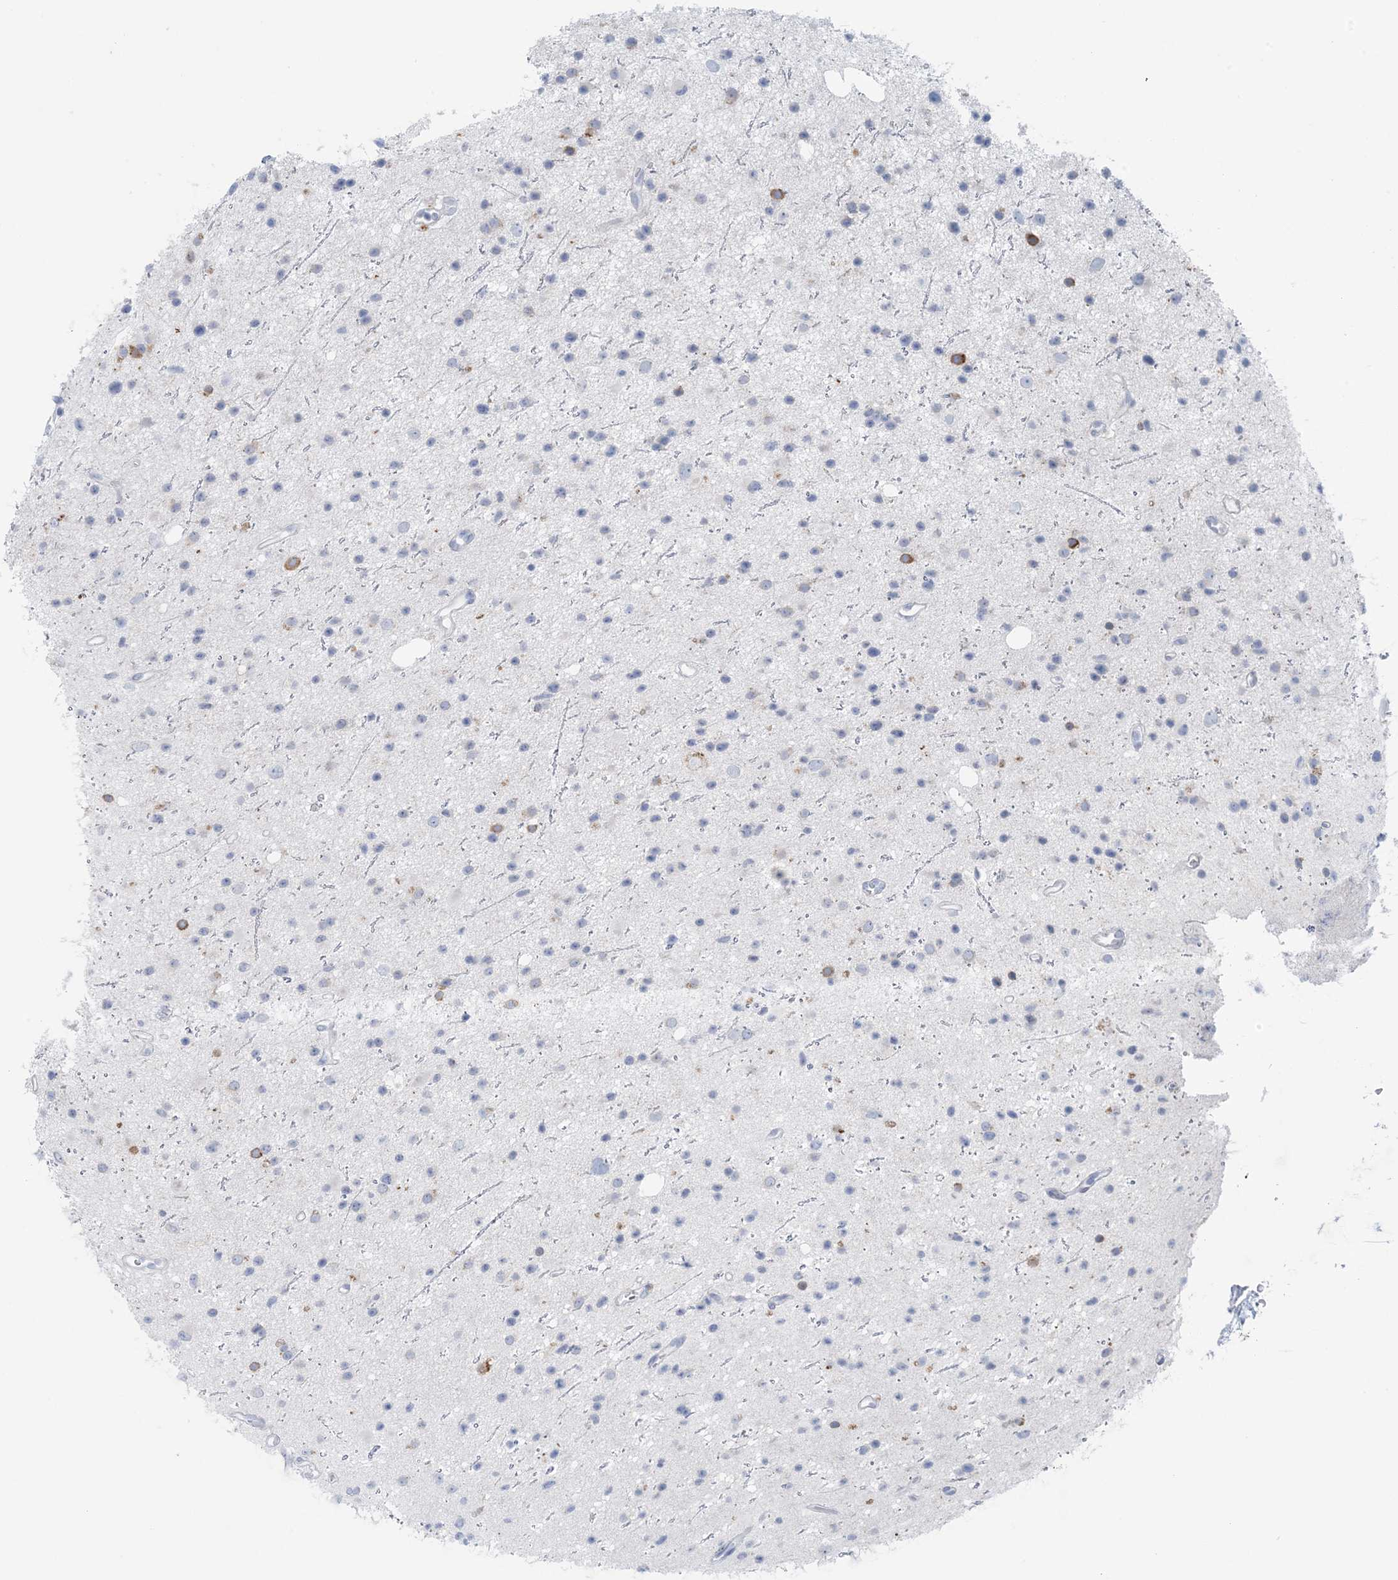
{"staining": {"intensity": "moderate", "quantity": "<25%", "location": "cytoplasmic/membranous"}, "tissue": "glioma", "cell_type": "Tumor cells", "image_type": "cancer", "snomed": [{"axis": "morphology", "description": "Glioma, malignant, Low grade"}, {"axis": "topography", "description": "Cerebral cortex"}], "caption": "Protein analysis of malignant low-grade glioma tissue exhibits moderate cytoplasmic/membranous expression in about <25% of tumor cells. (DAB IHC with brightfield microscopy, high magnification).", "gene": "GABRG1", "patient": {"sex": "female", "age": 39}}